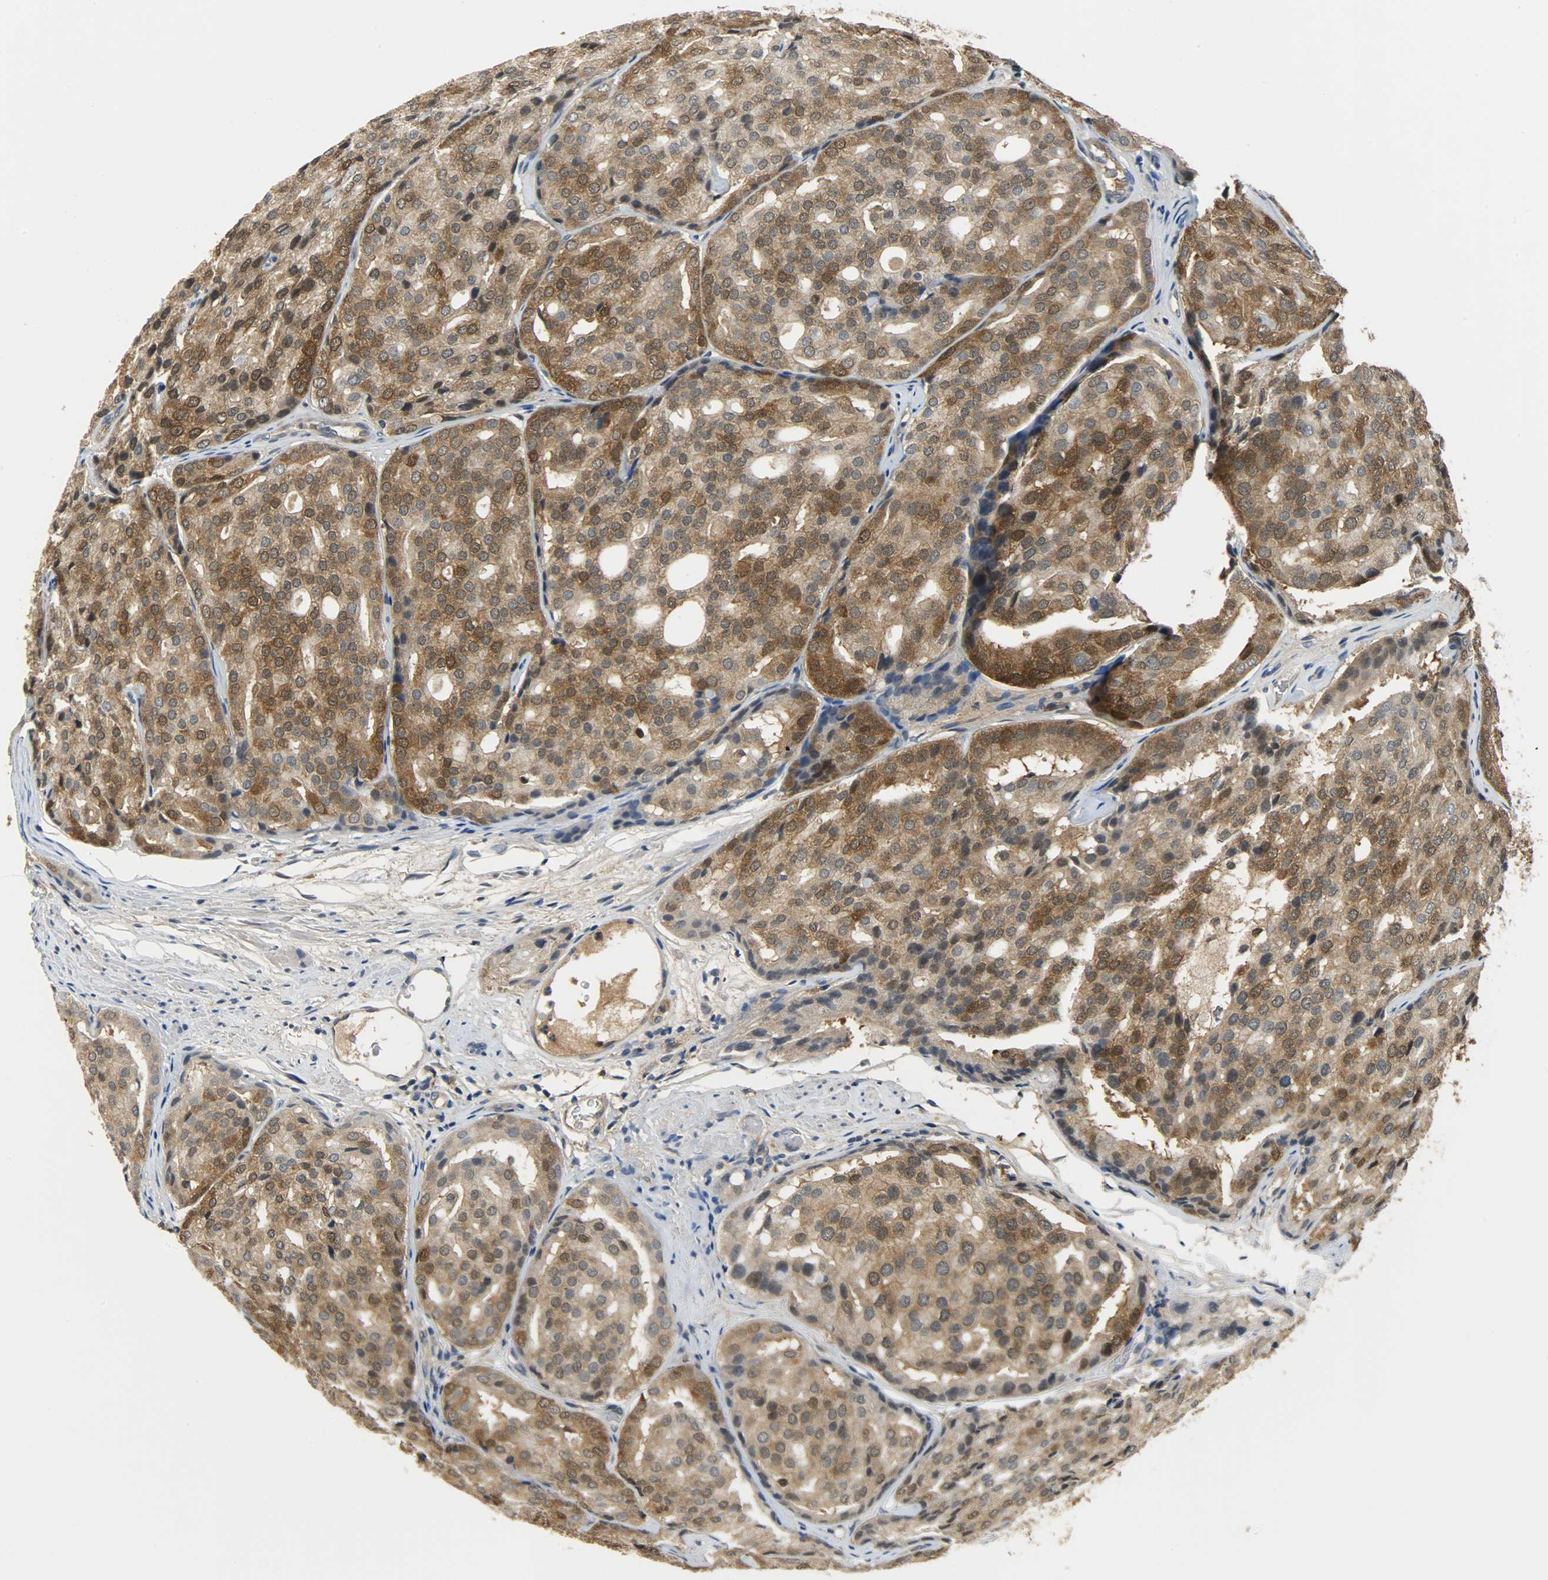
{"staining": {"intensity": "strong", "quantity": ">75%", "location": "cytoplasmic/membranous,nuclear"}, "tissue": "prostate cancer", "cell_type": "Tumor cells", "image_type": "cancer", "snomed": [{"axis": "morphology", "description": "Adenocarcinoma, High grade"}, {"axis": "topography", "description": "Prostate"}], "caption": "Immunohistochemistry histopathology image of neoplastic tissue: prostate cancer (adenocarcinoma (high-grade)) stained using immunohistochemistry (IHC) exhibits high levels of strong protein expression localized specifically in the cytoplasmic/membranous and nuclear of tumor cells, appearing as a cytoplasmic/membranous and nuclear brown color.", "gene": "EIF4EBP1", "patient": {"sex": "male", "age": 64}}